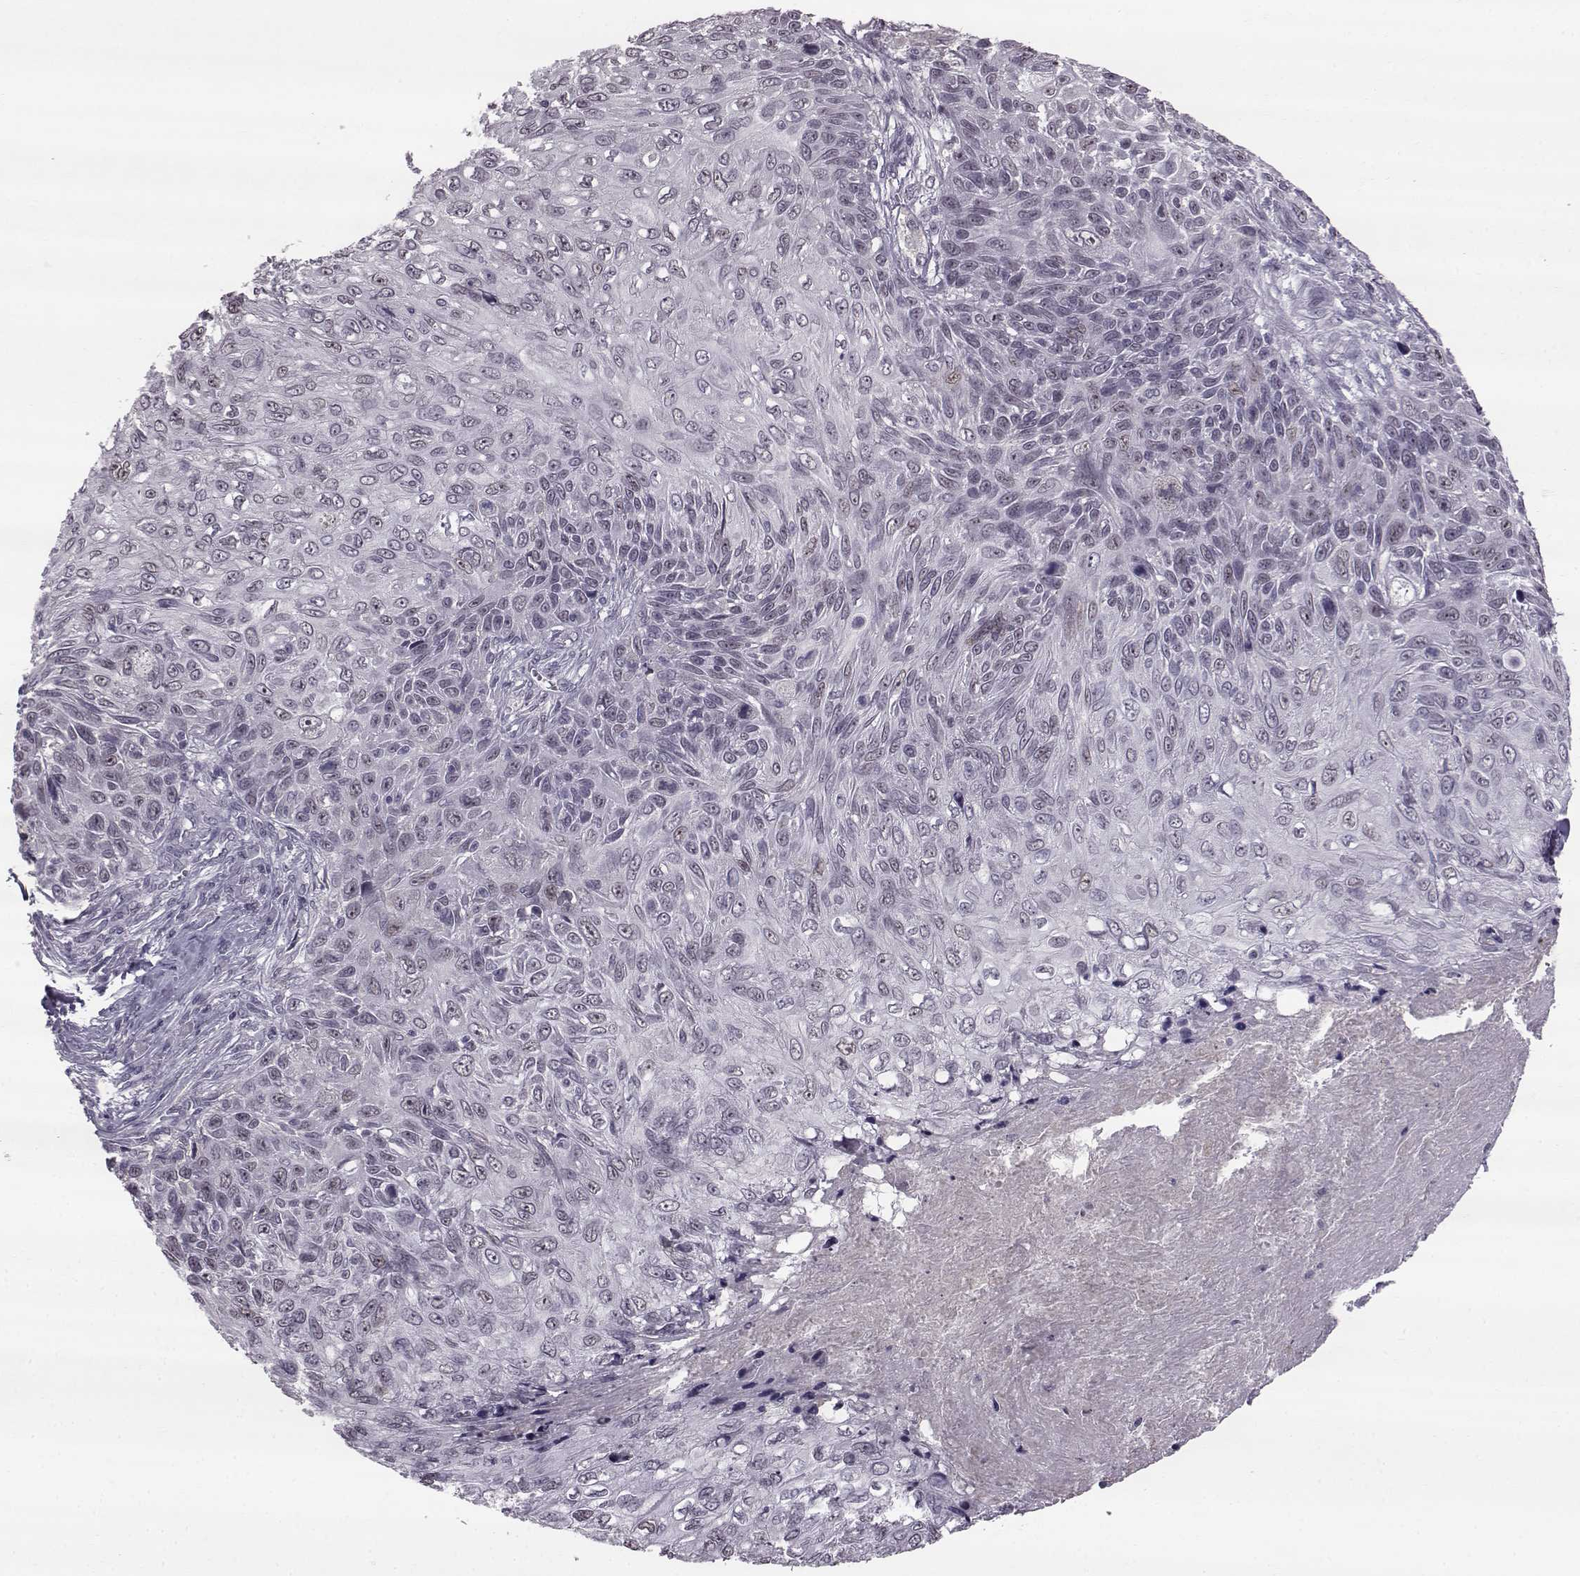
{"staining": {"intensity": "negative", "quantity": "none", "location": "none"}, "tissue": "skin cancer", "cell_type": "Tumor cells", "image_type": "cancer", "snomed": [{"axis": "morphology", "description": "Squamous cell carcinoma, NOS"}, {"axis": "topography", "description": "Skin"}], "caption": "Tumor cells show no significant protein positivity in skin cancer (squamous cell carcinoma).", "gene": "SLC28A2", "patient": {"sex": "male", "age": 92}}